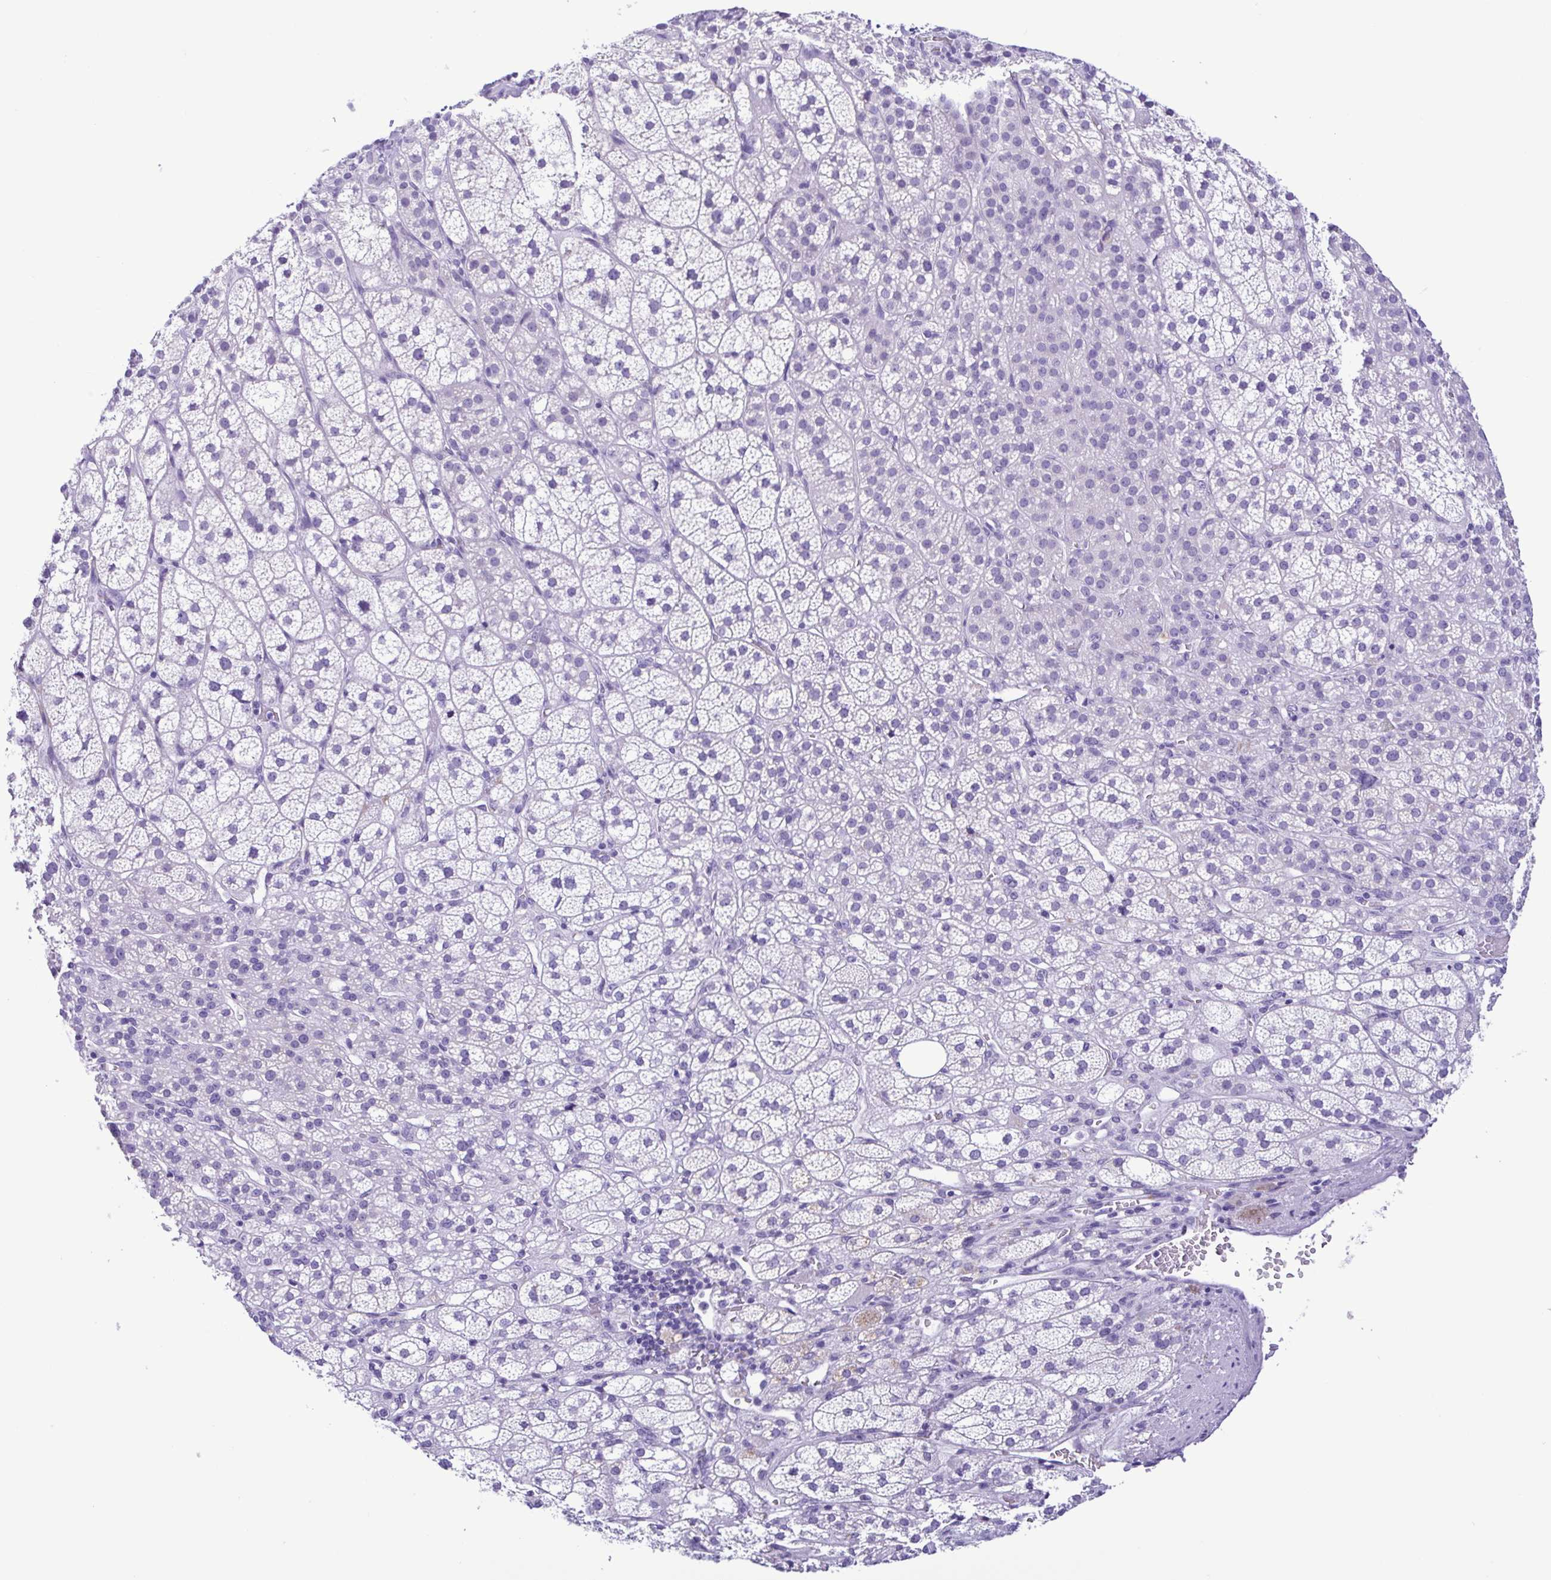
{"staining": {"intensity": "negative", "quantity": "none", "location": "none"}, "tissue": "adrenal gland", "cell_type": "Glandular cells", "image_type": "normal", "snomed": [{"axis": "morphology", "description": "Normal tissue, NOS"}, {"axis": "topography", "description": "Adrenal gland"}], "caption": "Immunohistochemistry (IHC) photomicrograph of normal adrenal gland: human adrenal gland stained with DAB (3,3'-diaminobenzidine) reveals no significant protein positivity in glandular cells.", "gene": "SPATA16", "patient": {"sex": "female", "age": 60}}